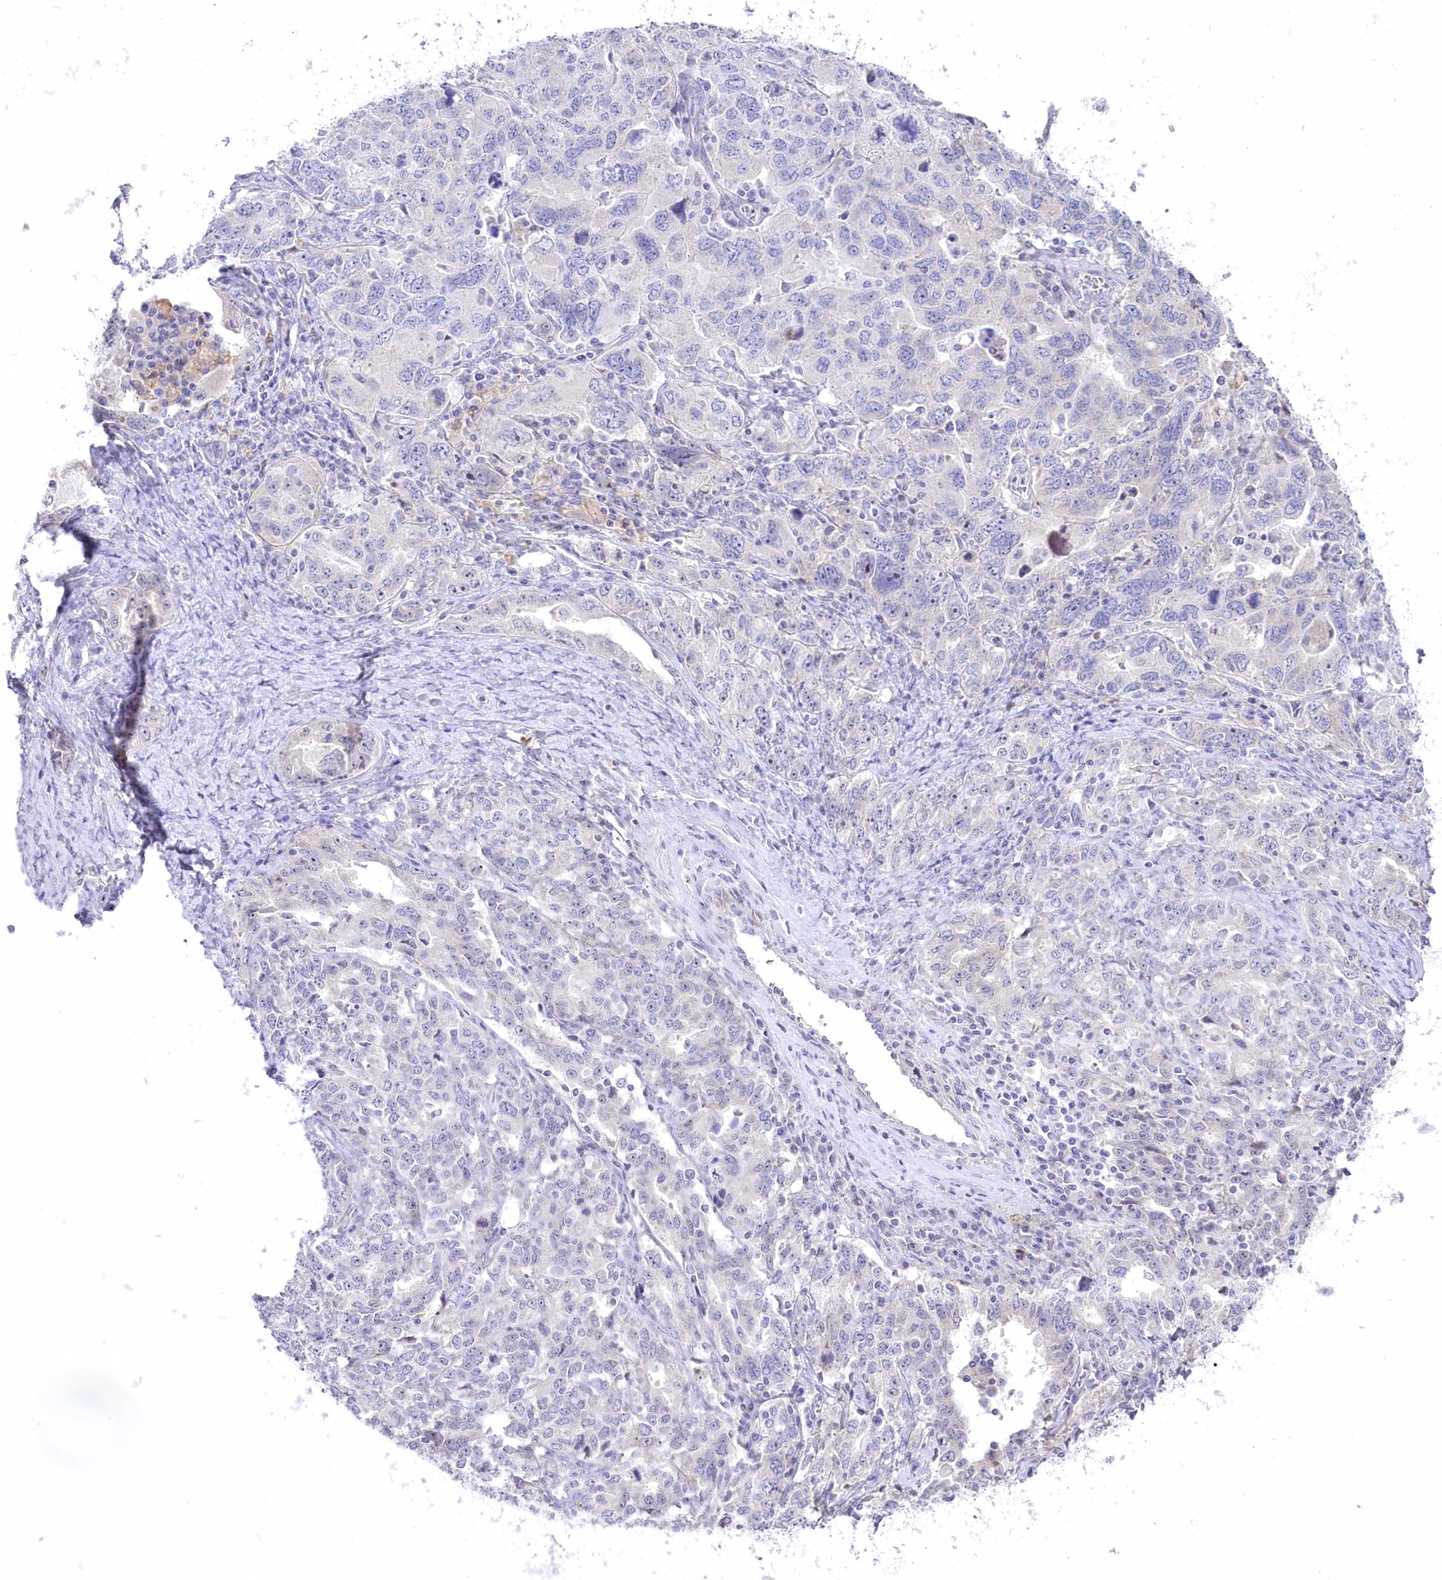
{"staining": {"intensity": "negative", "quantity": "none", "location": "none"}, "tissue": "ovarian cancer", "cell_type": "Tumor cells", "image_type": "cancer", "snomed": [{"axis": "morphology", "description": "Carcinoma, endometroid"}, {"axis": "topography", "description": "Ovary"}], "caption": "A histopathology image of ovarian cancer stained for a protein exhibits no brown staining in tumor cells.", "gene": "MYOZ1", "patient": {"sex": "female", "age": 62}}